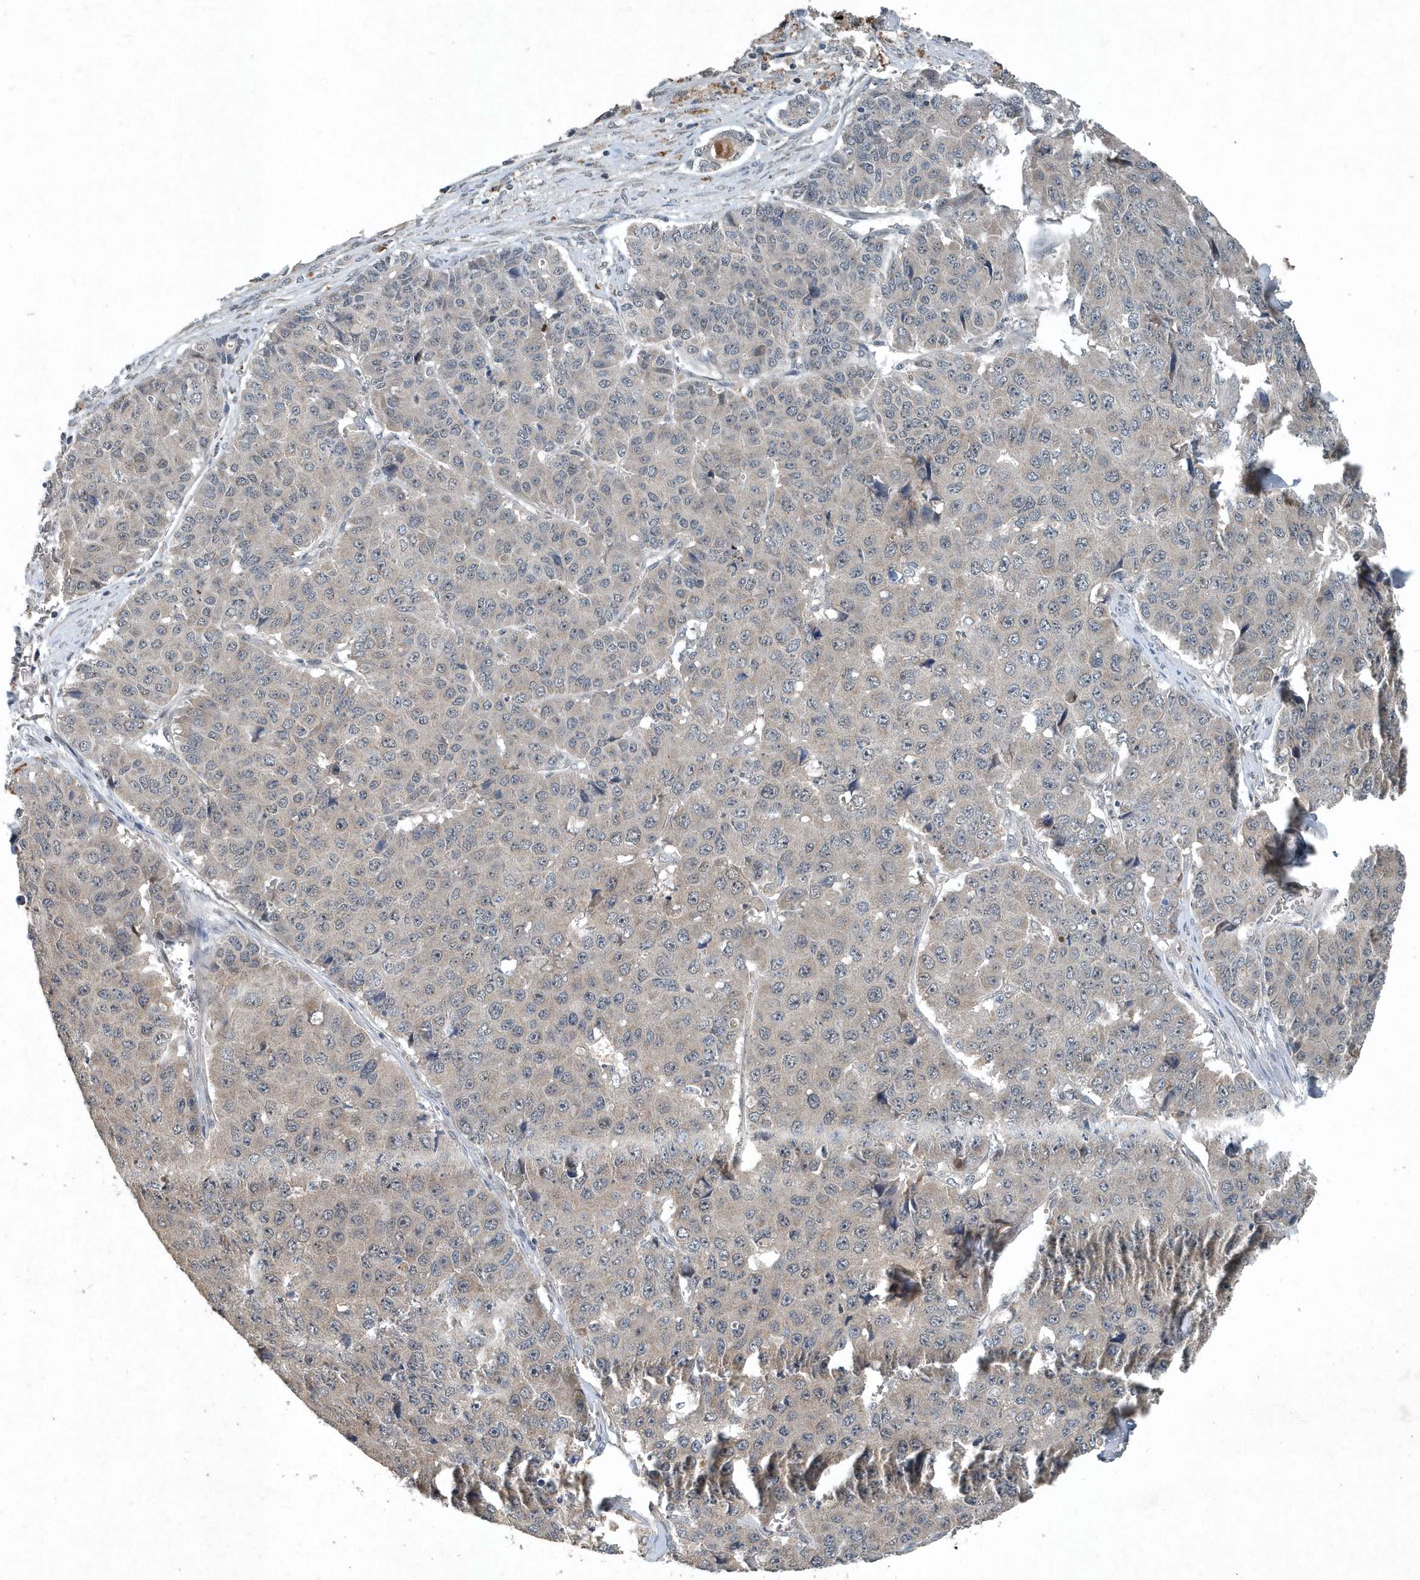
{"staining": {"intensity": "negative", "quantity": "none", "location": "none"}, "tissue": "pancreatic cancer", "cell_type": "Tumor cells", "image_type": "cancer", "snomed": [{"axis": "morphology", "description": "Adenocarcinoma, NOS"}, {"axis": "topography", "description": "Pancreas"}], "caption": "The immunohistochemistry (IHC) image has no significant expression in tumor cells of pancreatic adenocarcinoma tissue.", "gene": "SCFD2", "patient": {"sex": "male", "age": 50}}